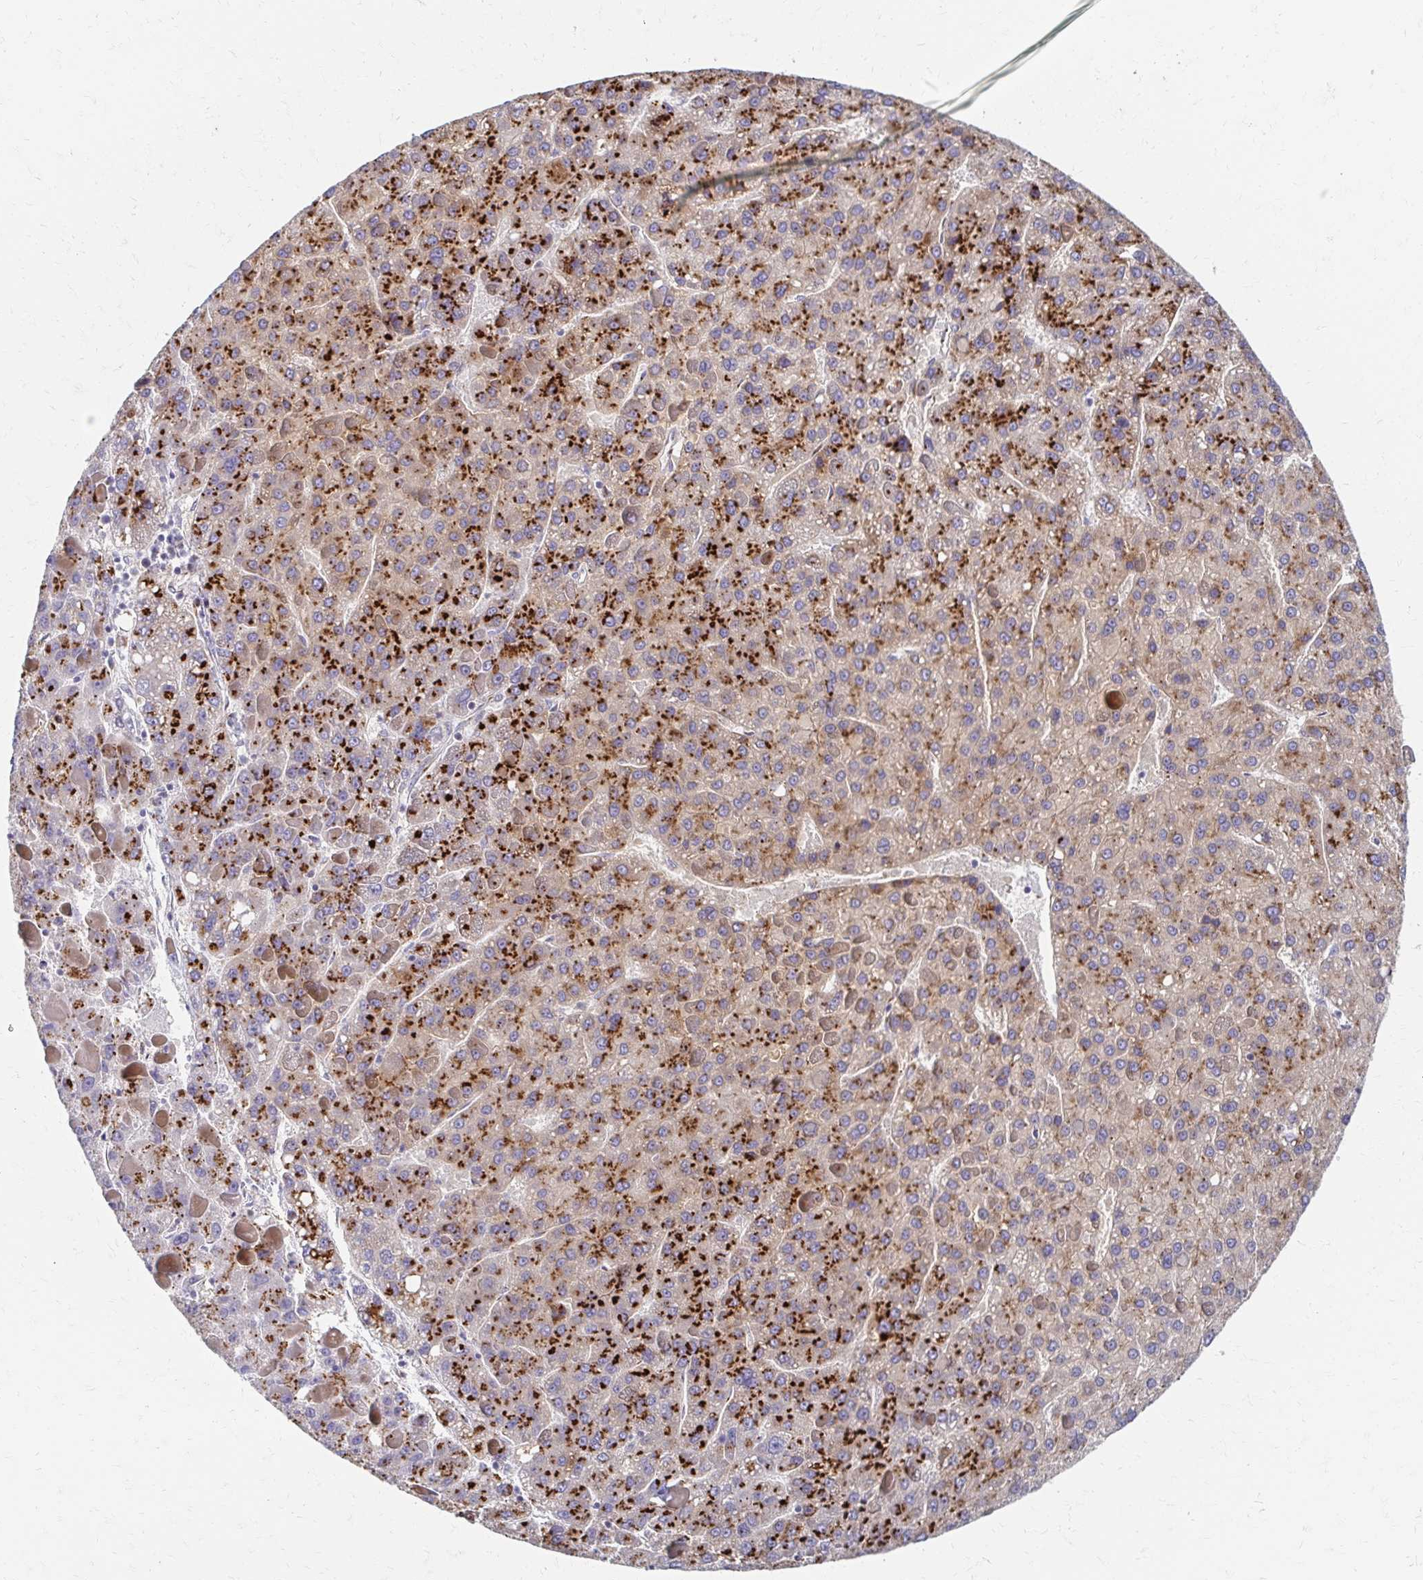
{"staining": {"intensity": "strong", "quantity": ">75%", "location": "cytoplasmic/membranous"}, "tissue": "liver cancer", "cell_type": "Tumor cells", "image_type": "cancer", "snomed": [{"axis": "morphology", "description": "Carcinoma, Hepatocellular, NOS"}, {"axis": "topography", "description": "Liver"}], "caption": "This histopathology image demonstrates liver hepatocellular carcinoma stained with IHC to label a protein in brown. The cytoplasmic/membranous of tumor cells show strong positivity for the protein. Nuclei are counter-stained blue.", "gene": "TM9SF1", "patient": {"sex": "female", "age": 82}}